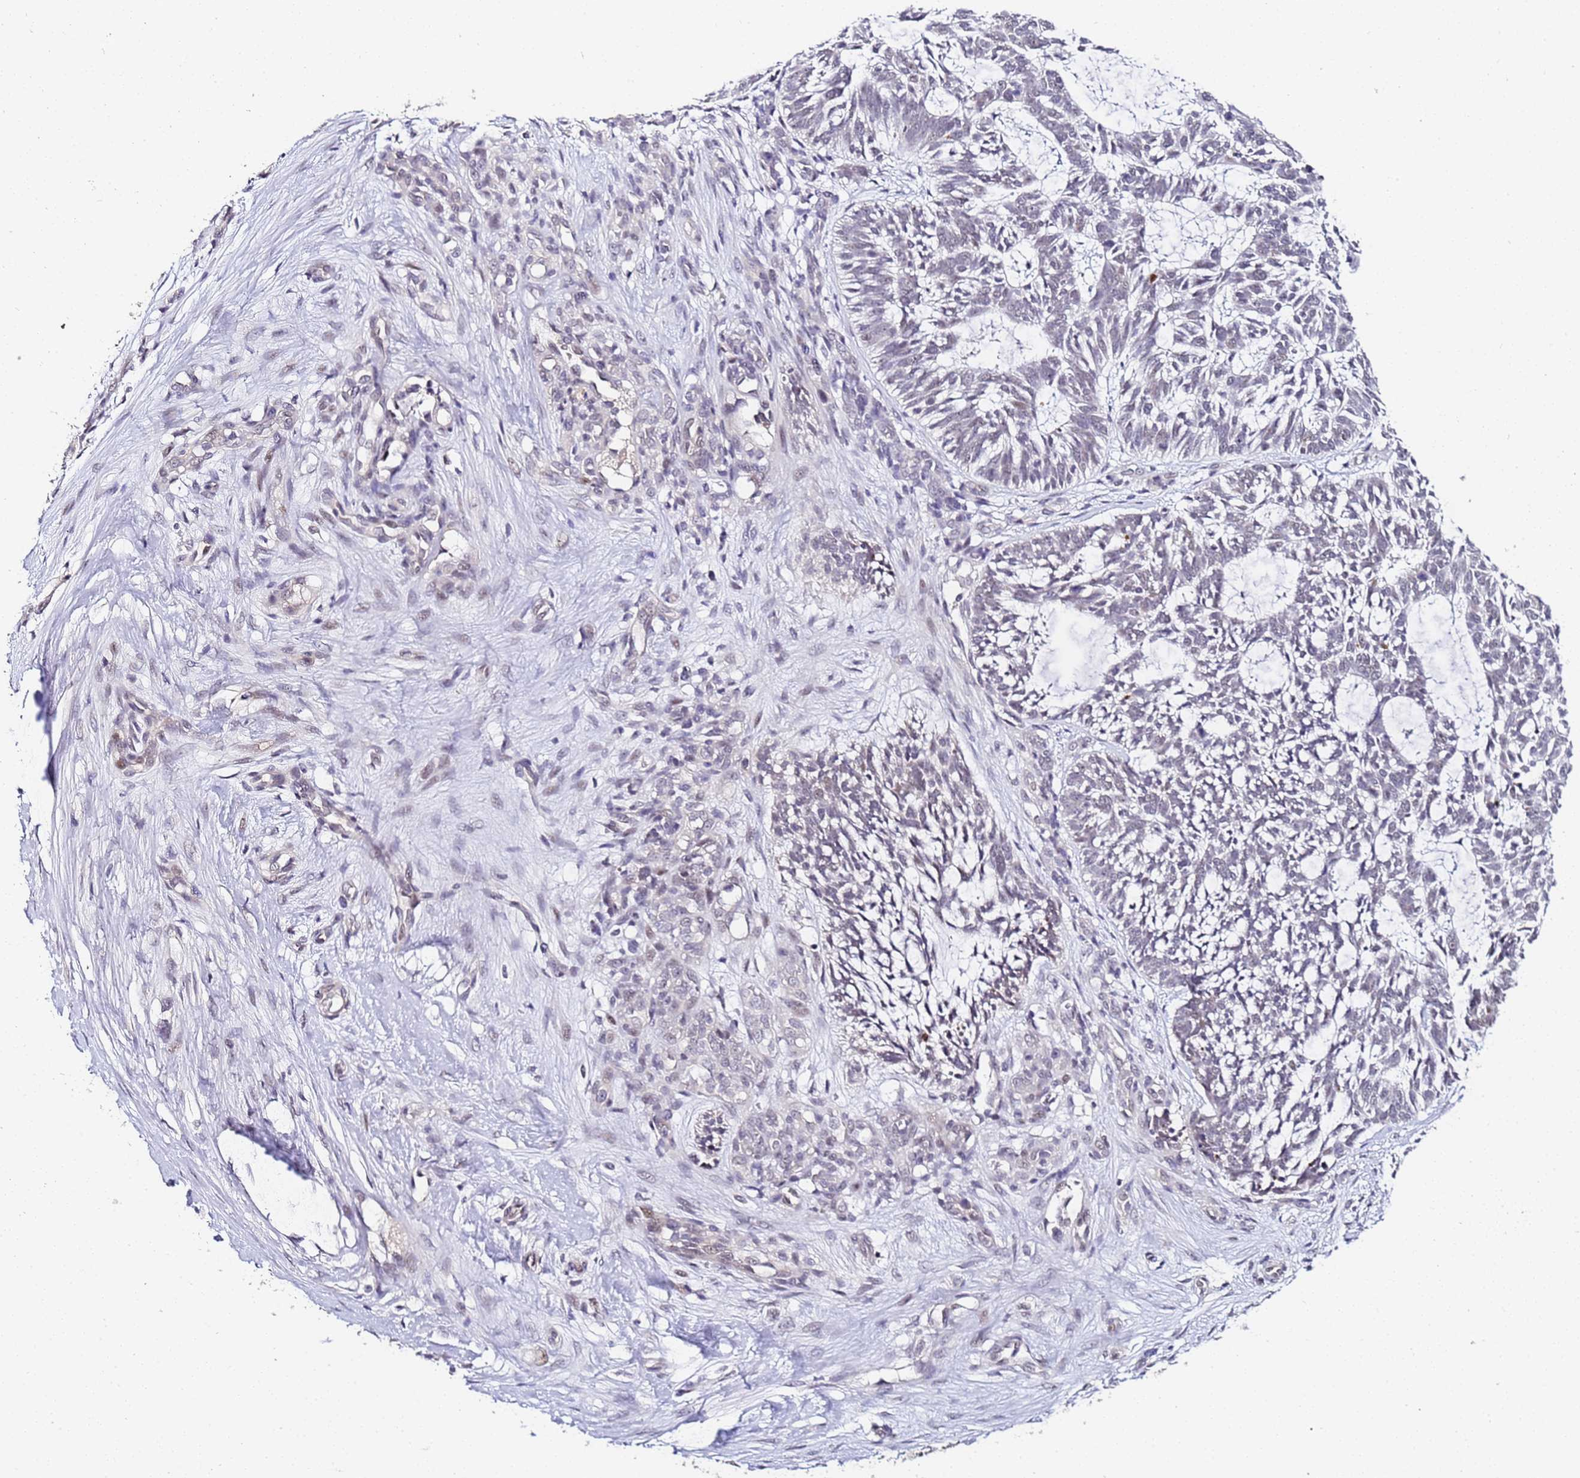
{"staining": {"intensity": "negative", "quantity": "none", "location": "none"}, "tissue": "skin cancer", "cell_type": "Tumor cells", "image_type": "cancer", "snomed": [{"axis": "morphology", "description": "Basal cell carcinoma"}, {"axis": "topography", "description": "Skin"}], "caption": "A micrograph of human skin basal cell carcinoma is negative for staining in tumor cells.", "gene": "LSM3", "patient": {"sex": "male", "age": 88}}